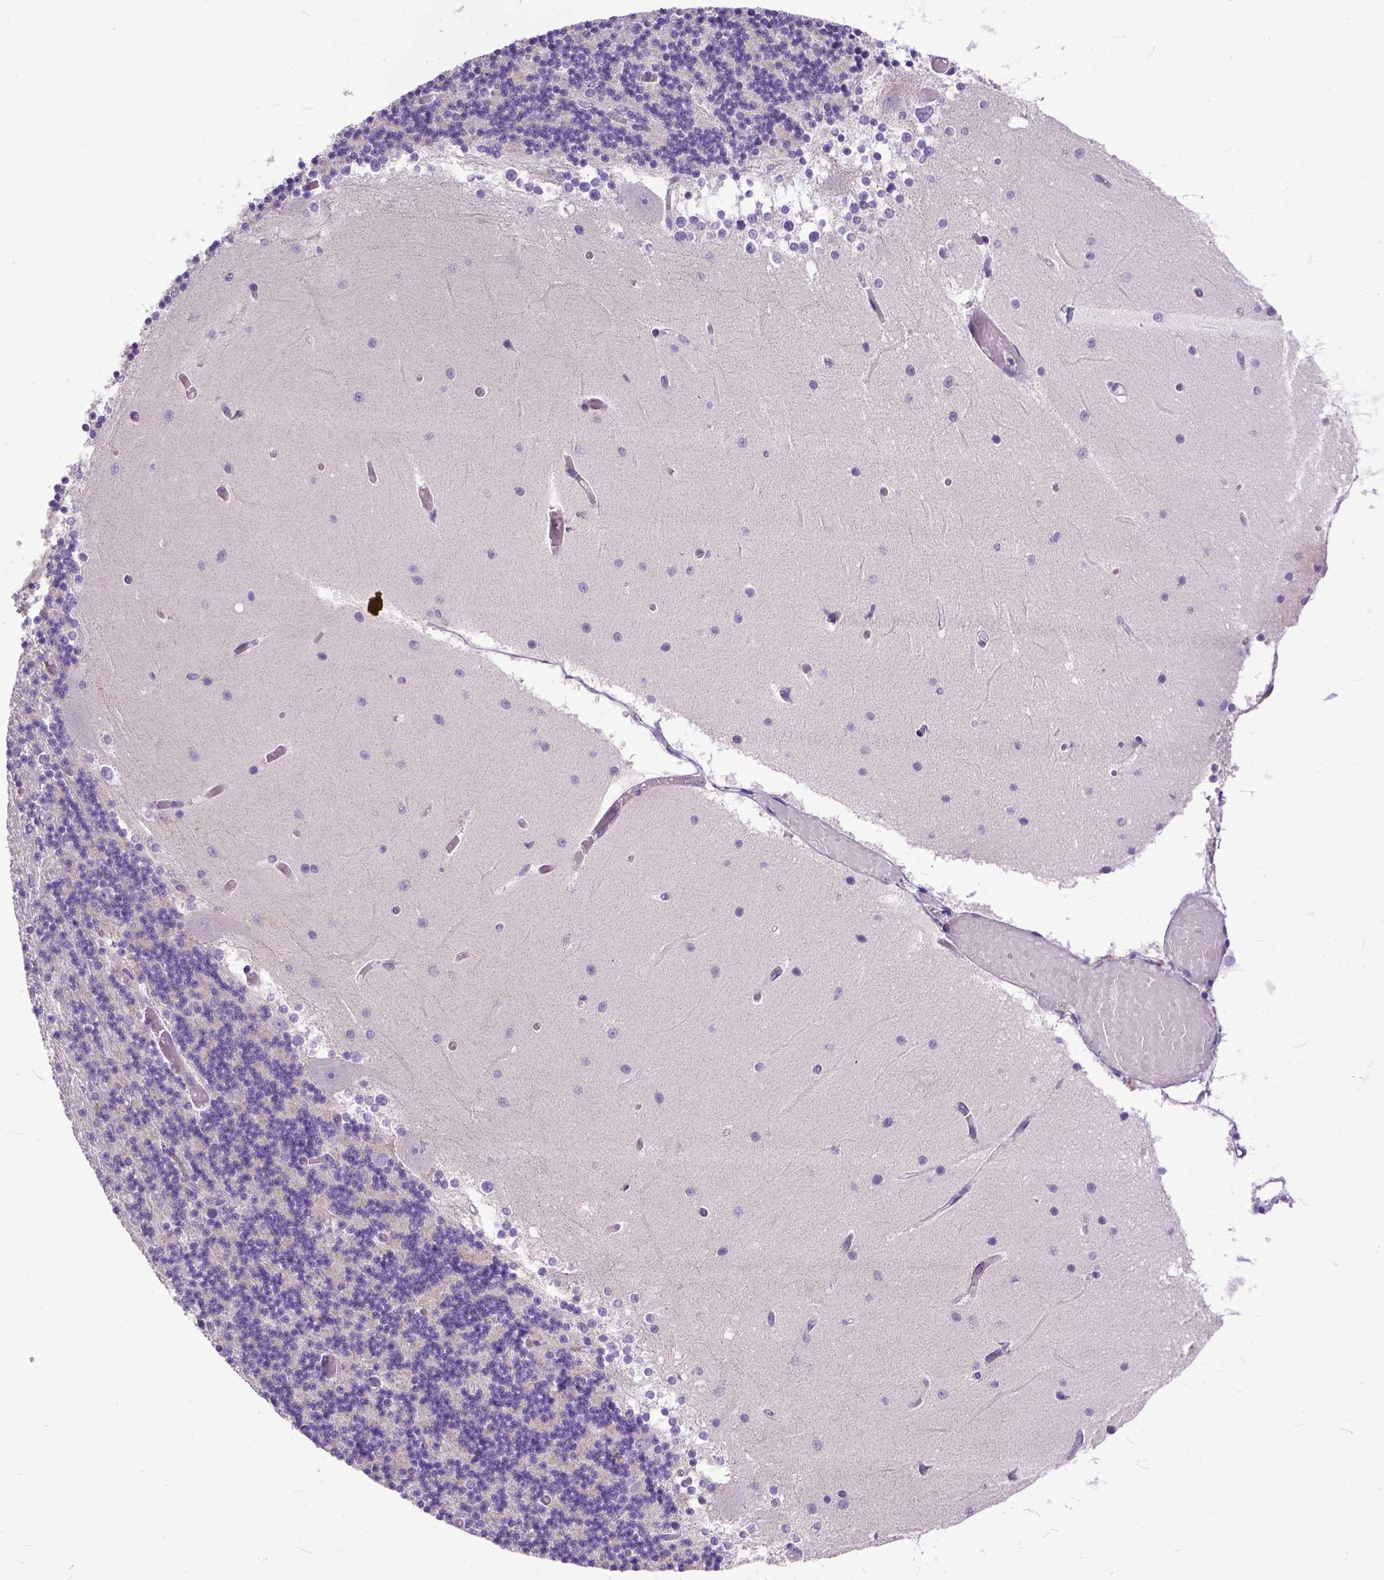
{"staining": {"intensity": "negative", "quantity": "none", "location": "none"}, "tissue": "cerebellum", "cell_type": "Cells in granular layer", "image_type": "normal", "snomed": [{"axis": "morphology", "description": "Normal tissue, NOS"}, {"axis": "topography", "description": "Cerebellum"}], "caption": "This is an immunohistochemistry (IHC) photomicrograph of unremarkable human cerebellum. There is no positivity in cells in granular layer.", "gene": "PLK5", "patient": {"sex": "female", "age": 28}}